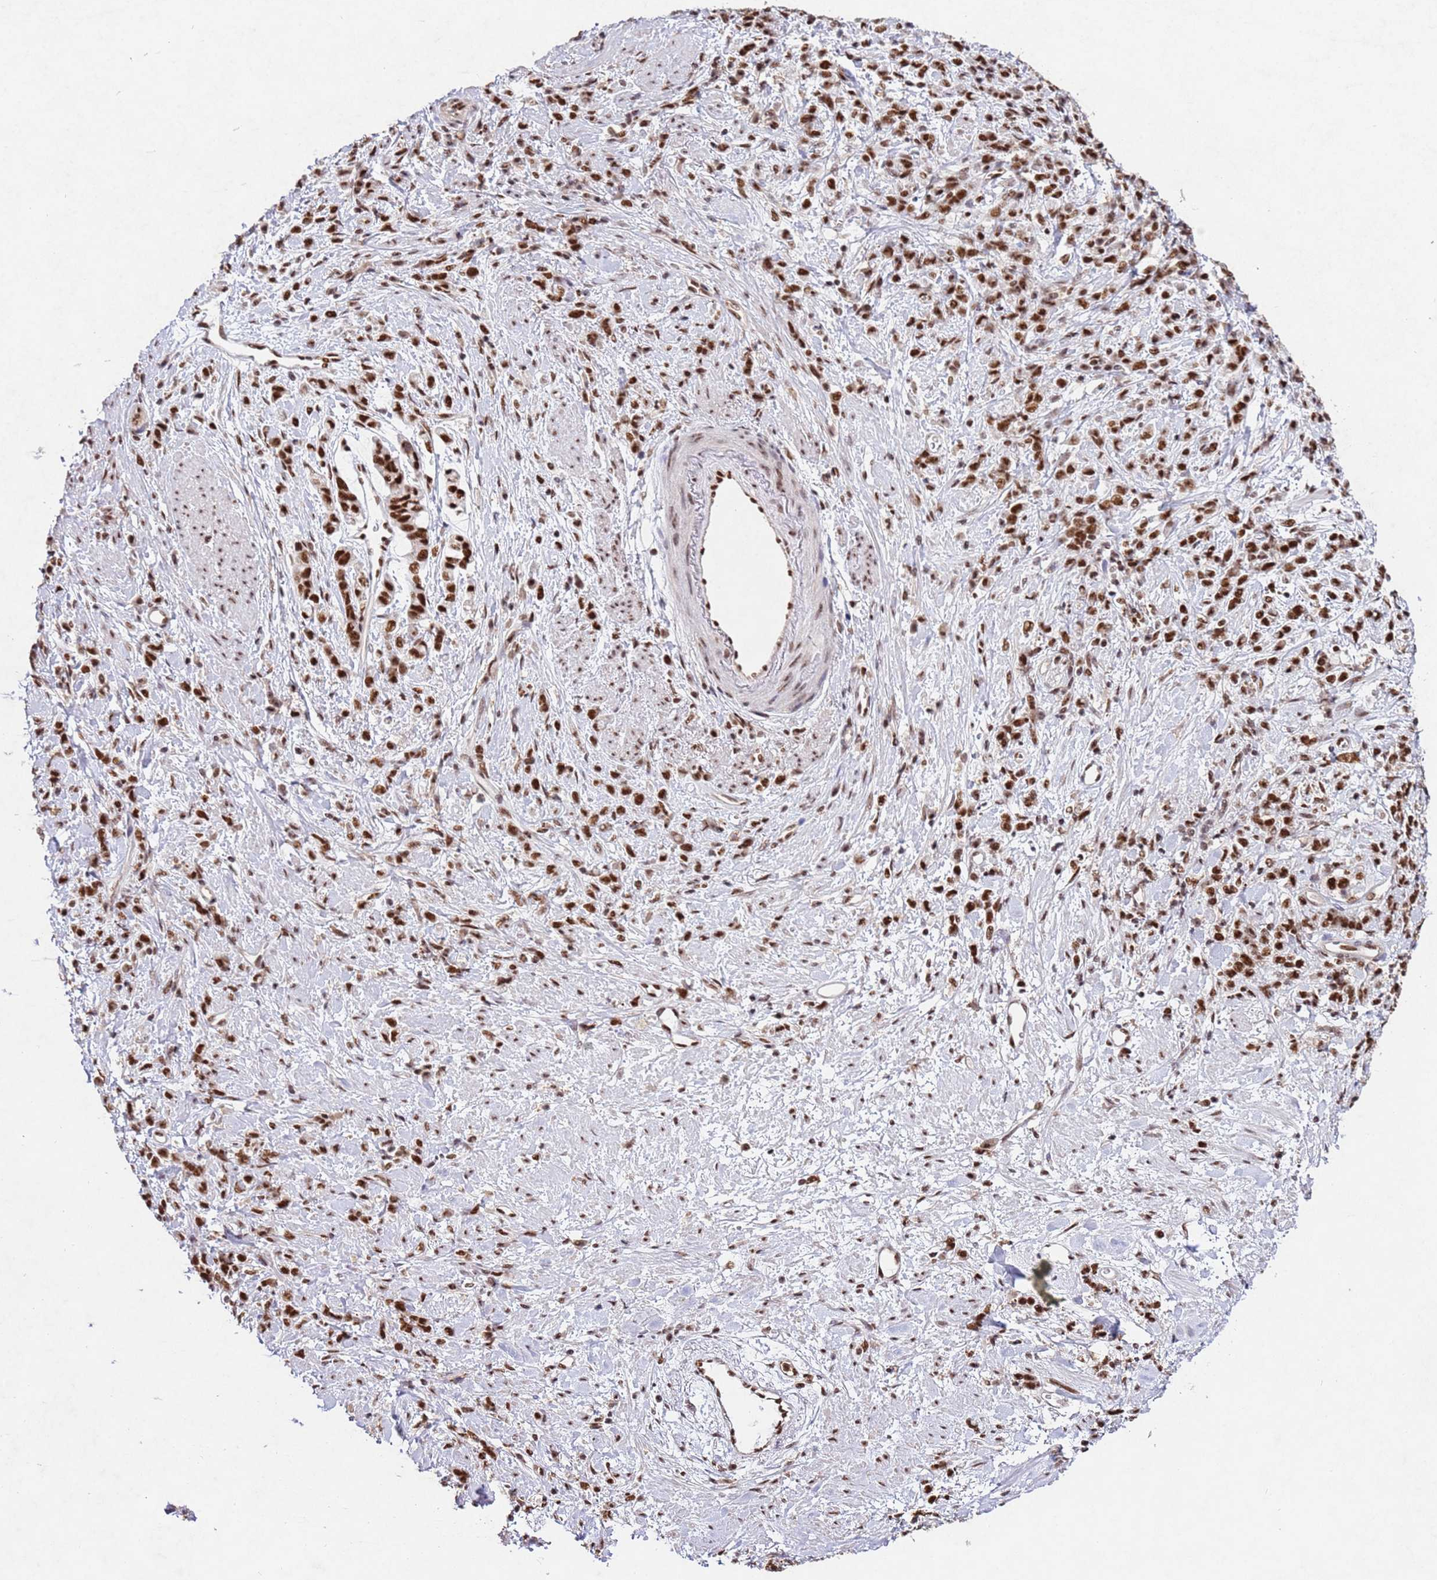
{"staining": {"intensity": "strong", "quantity": ">75%", "location": "nuclear"}, "tissue": "stomach cancer", "cell_type": "Tumor cells", "image_type": "cancer", "snomed": [{"axis": "morphology", "description": "Adenocarcinoma, NOS"}, {"axis": "topography", "description": "Stomach"}], "caption": "Stomach cancer (adenocarcinoma) stained with DAB (3,3'-diaminobenzidine) immunohistochemistry demonstrates high levels of strong nuclear expression in approximately >75% of tumor cells.", "gene": "ESF1", "patient": {"sex": "female", "age": 60}}